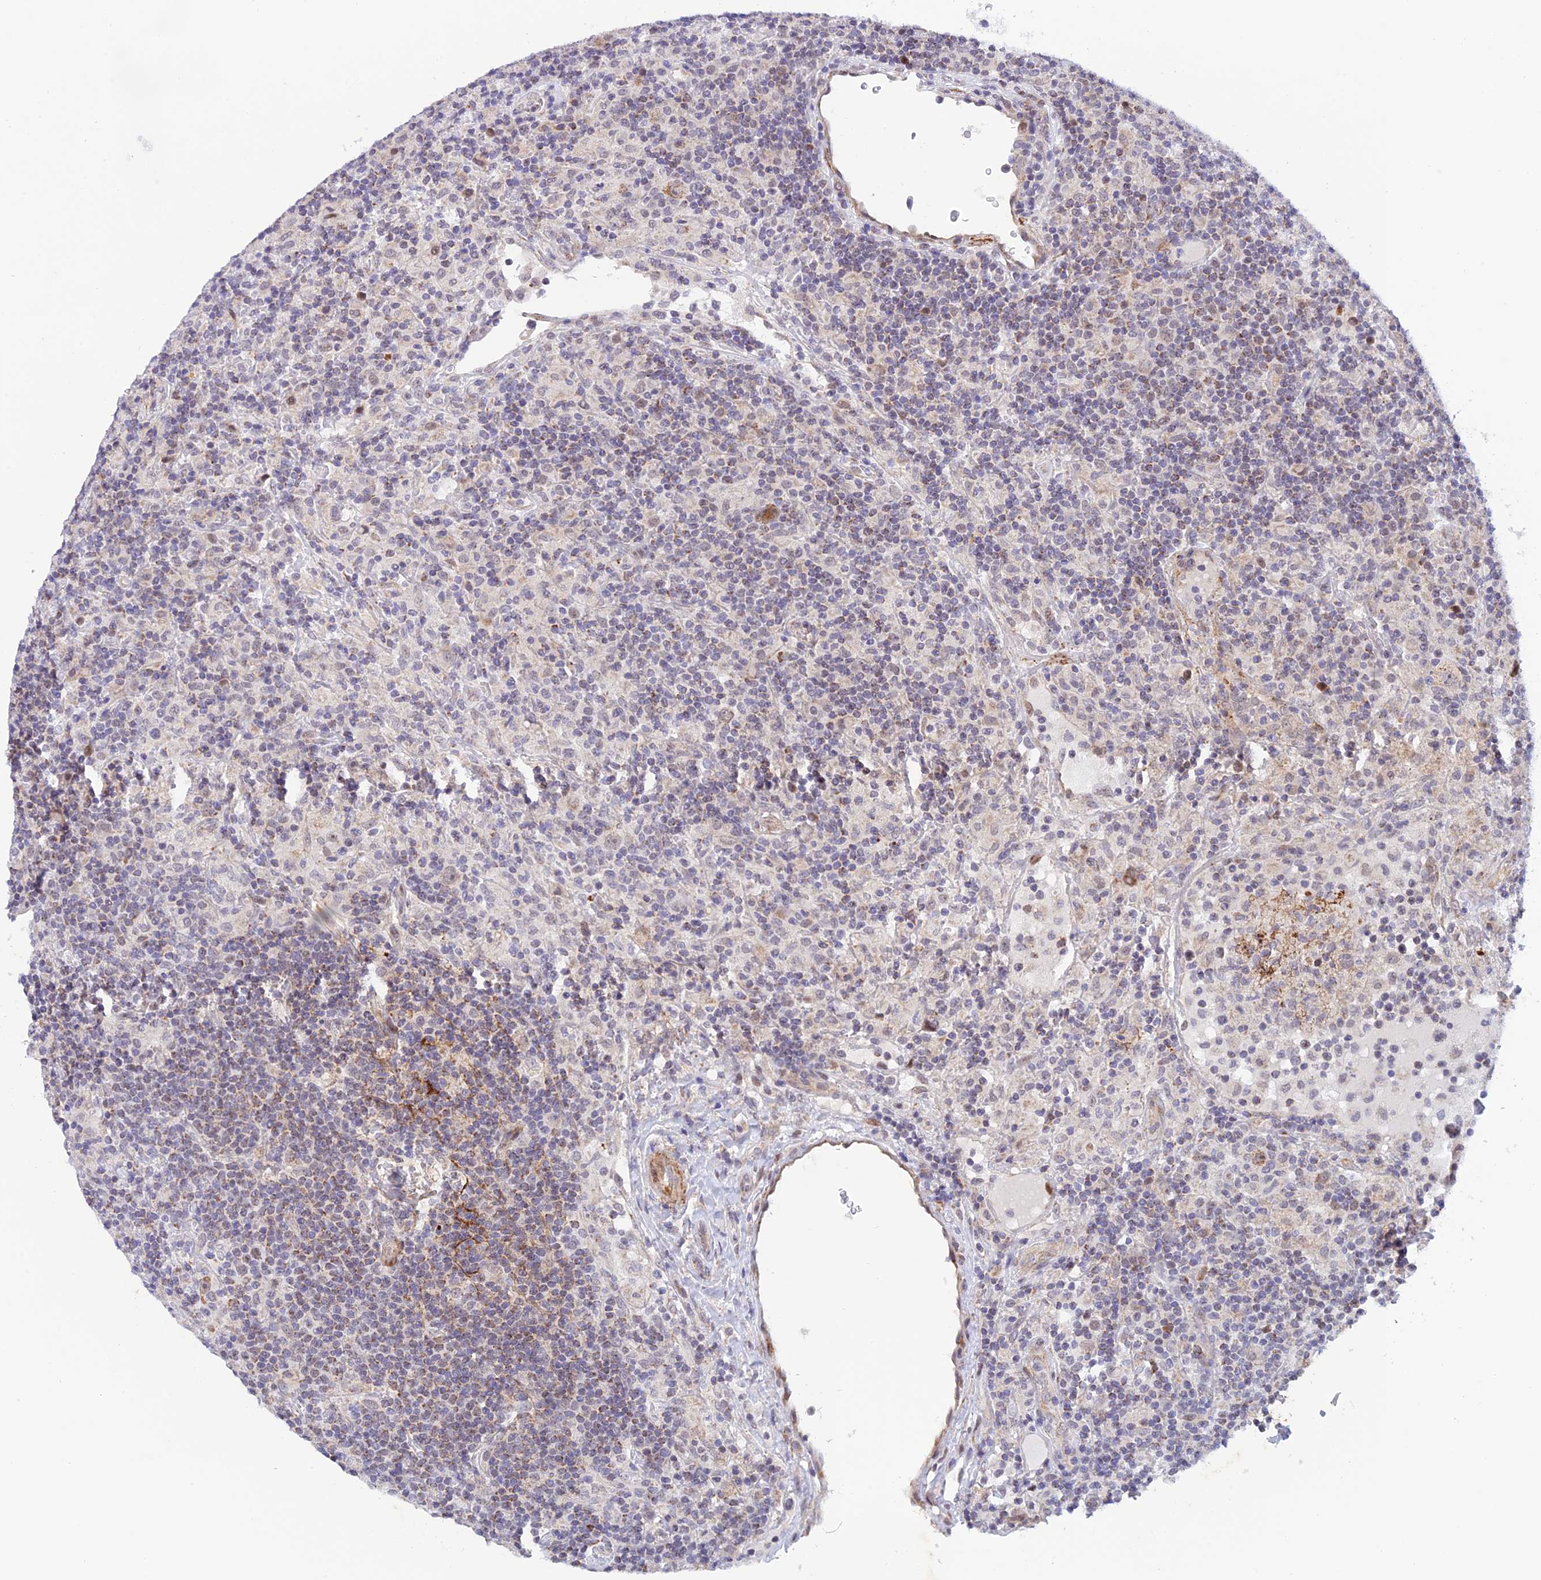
{"staining": {"intensity": "moderate", "quantity": "25%-75%", "location": "cytoplasmic/membranous"}, "tissue": "lymphoma", "cell_type": "Tumor cells", "image_type": "cancer", "snomed": [{"axis": "morphology", "description": "Hodgkin's disease, NOS"}, {"axis": "topography", "description": "Lymph node"}], "caption": "Immunohistochemical staining of lymphoma shows medium levels of moderate cytoplasmic/membranous expression in approximately 25%-75% of tumor cells.", "gene": "WDR55", "patient": {"sex": "male", "age": 70}}